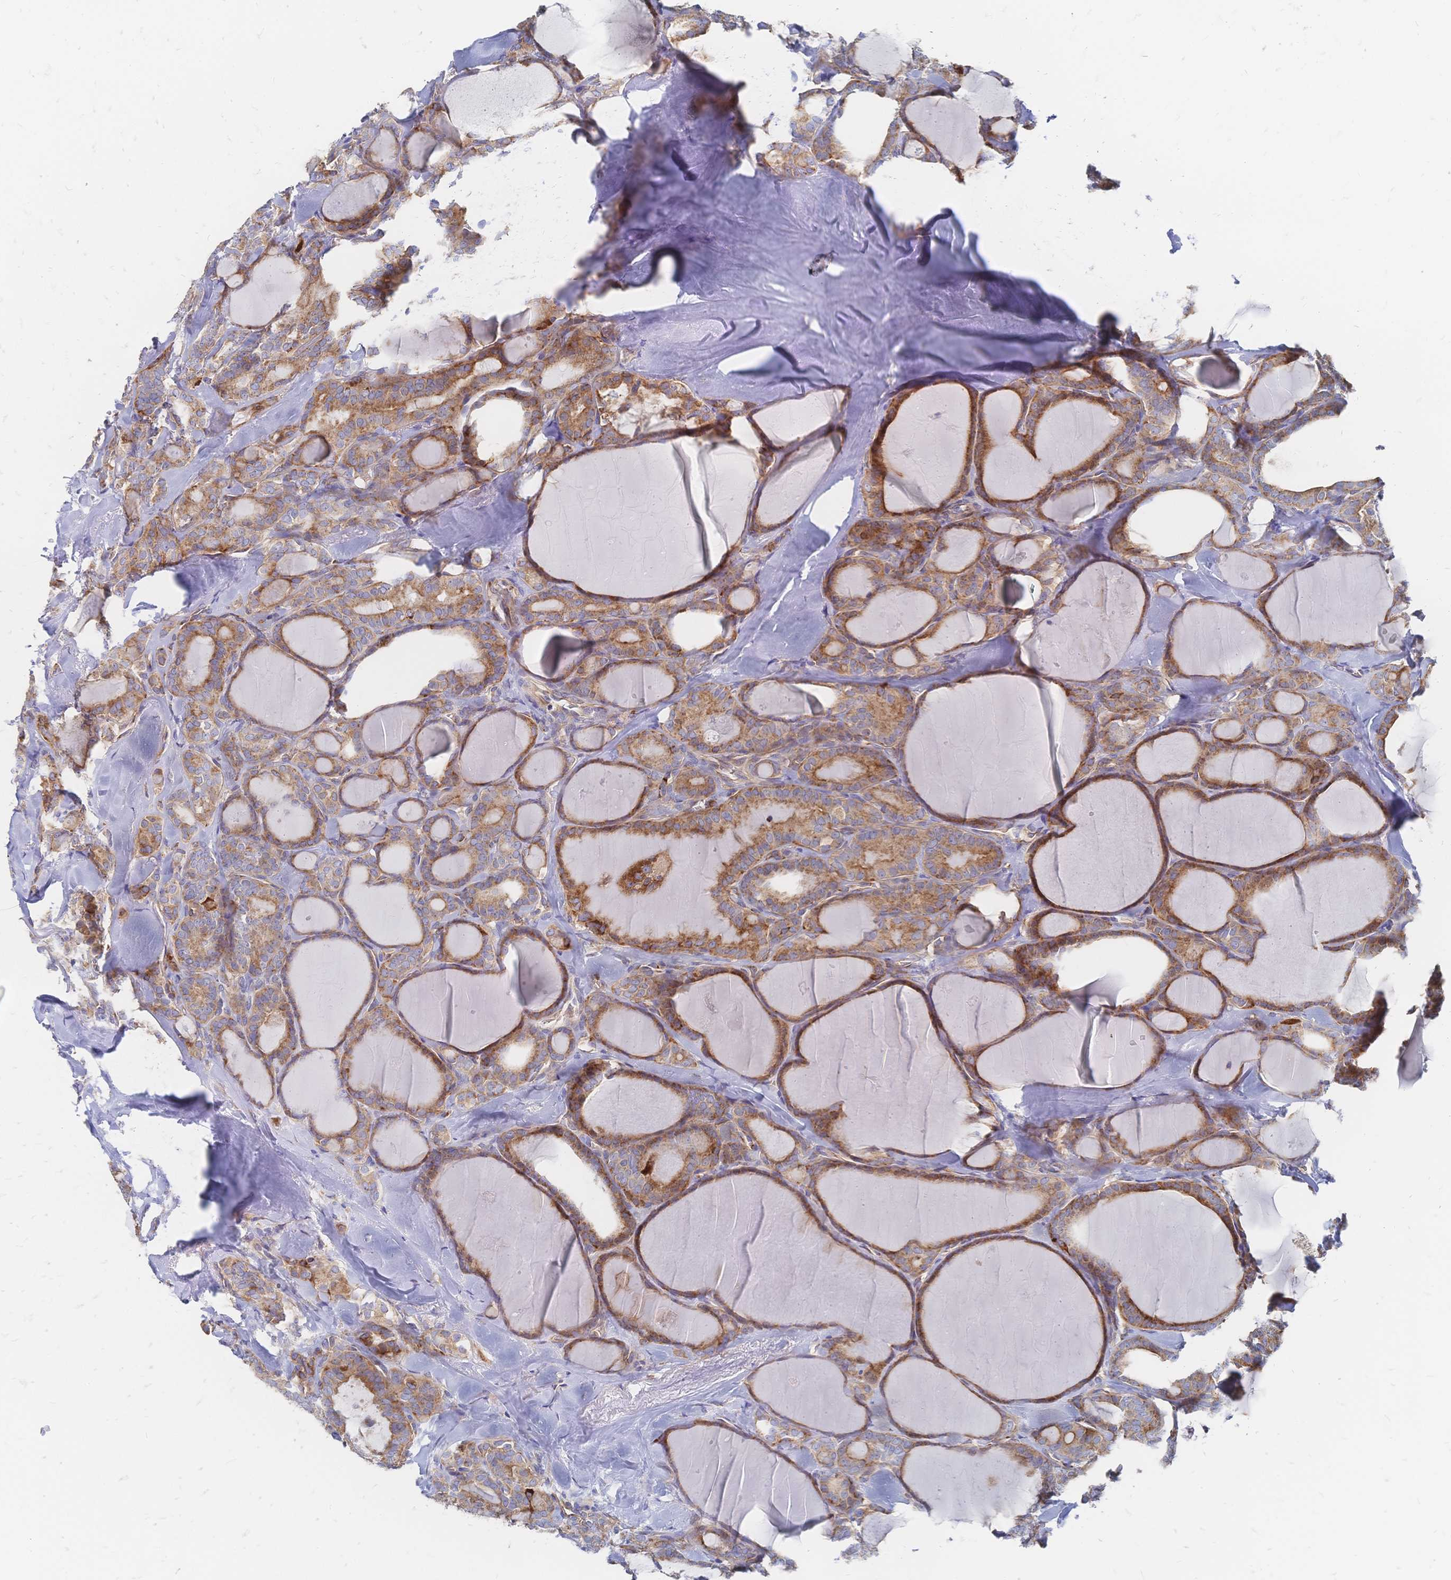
{"staining": {"intensity": "moderate", "quantity": ">75%", "location": "cytoplasmic/membranous"}, "tissue": "thyroid cancer", "cell_type": "Tumor cells", "image_type": "cancer", "snomed": [{"axis": "morphology", "description": "Papillary adenocarcinoma, NOS"}, {"axis": "topography", "description": "Thyroid gland"}], "caption": "Thyroid cancer (papillary adenocarcinoma) stained with a protein marker shows moderate staining in tumor cells.", "gene": "SORBS1", "patient": {"sex": "male", "age": 30}}